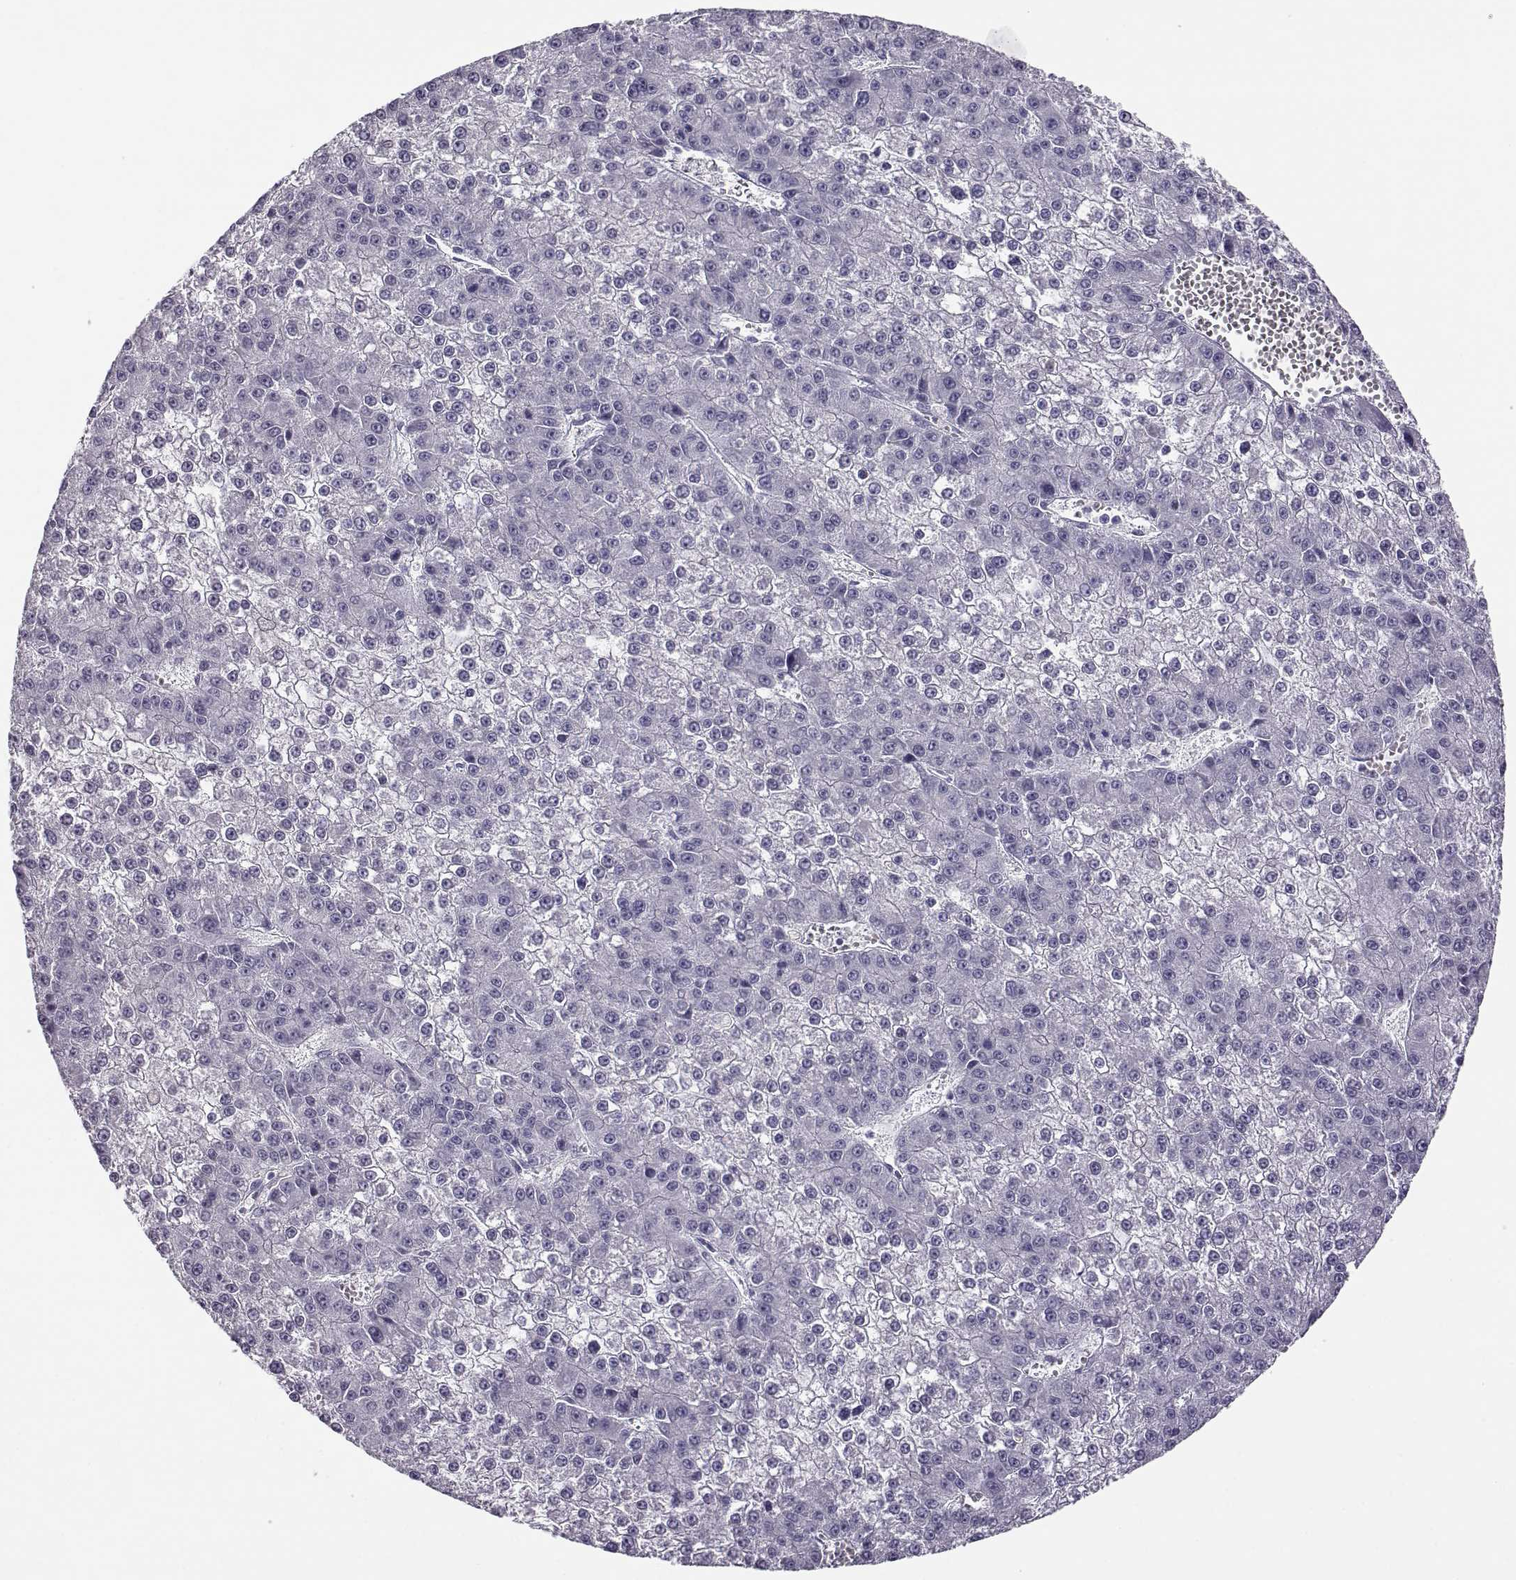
{"staining": {"intensity": "negative", "quantity": "none", "location": "none"}, "tissue": "liver cancer", "cell_type": "Tumor cells", "image_type": "cancer", "snomed": [{"axis": "morphology", "description": "Carcinoma, Hepatocellular, NOS"}, {"axis": "topography", "description": "Liver"}], "caption": "Immunohistochemistry (IHC) image of human liver hepatocellular carcinoma stained for a protein (brown), which demonstrates no expression in tumor cells. Brightfield microscopy of IHC stained with DAB (3,3'-diaminobenzidine) (brown) and hematoxylin (blue), captured at high magnification.", "gene": "RHOXF2", "patient": {"sex": "female", "age": 73}}